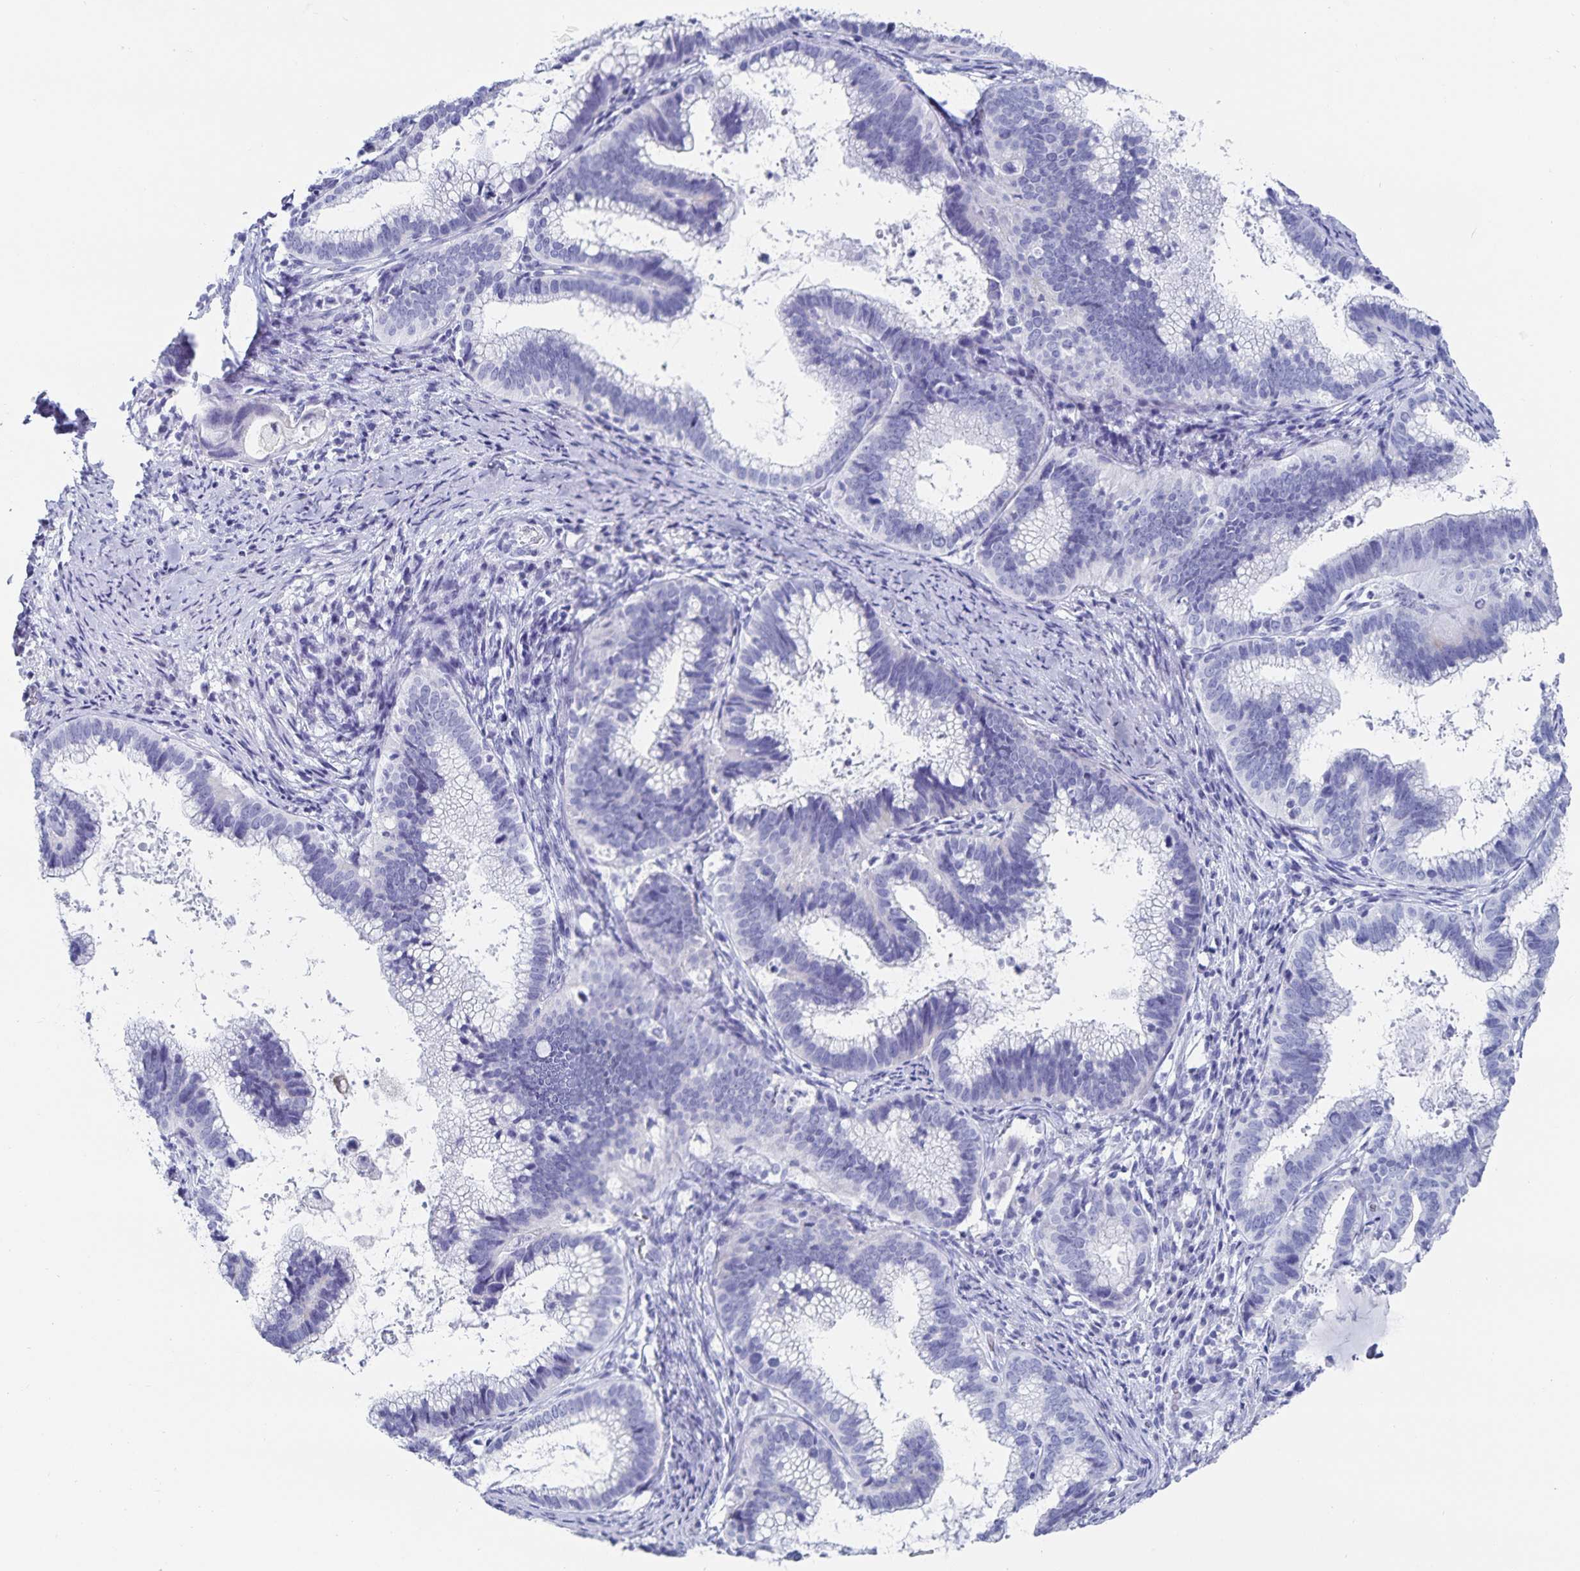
{"staining": {"intensity": "negative", "quantity": "none", "location": "none"}, "tissue": "cervical cancer", "cell_type": "Tumor cells", "image_type": "cancer", "snomed": [{"axis": "morphology", "description": "Adenocarcinoma, NOS"}, {"axis": "topography", "description": "Cervix"}], "caption": "Human cervical cancer (adenocarcinoma) stained for a protein using immunohistochemistry reveals no staining in tumor cells.", "gene": "C19orf73", "patient": {"sex": "female", "age": 61}}